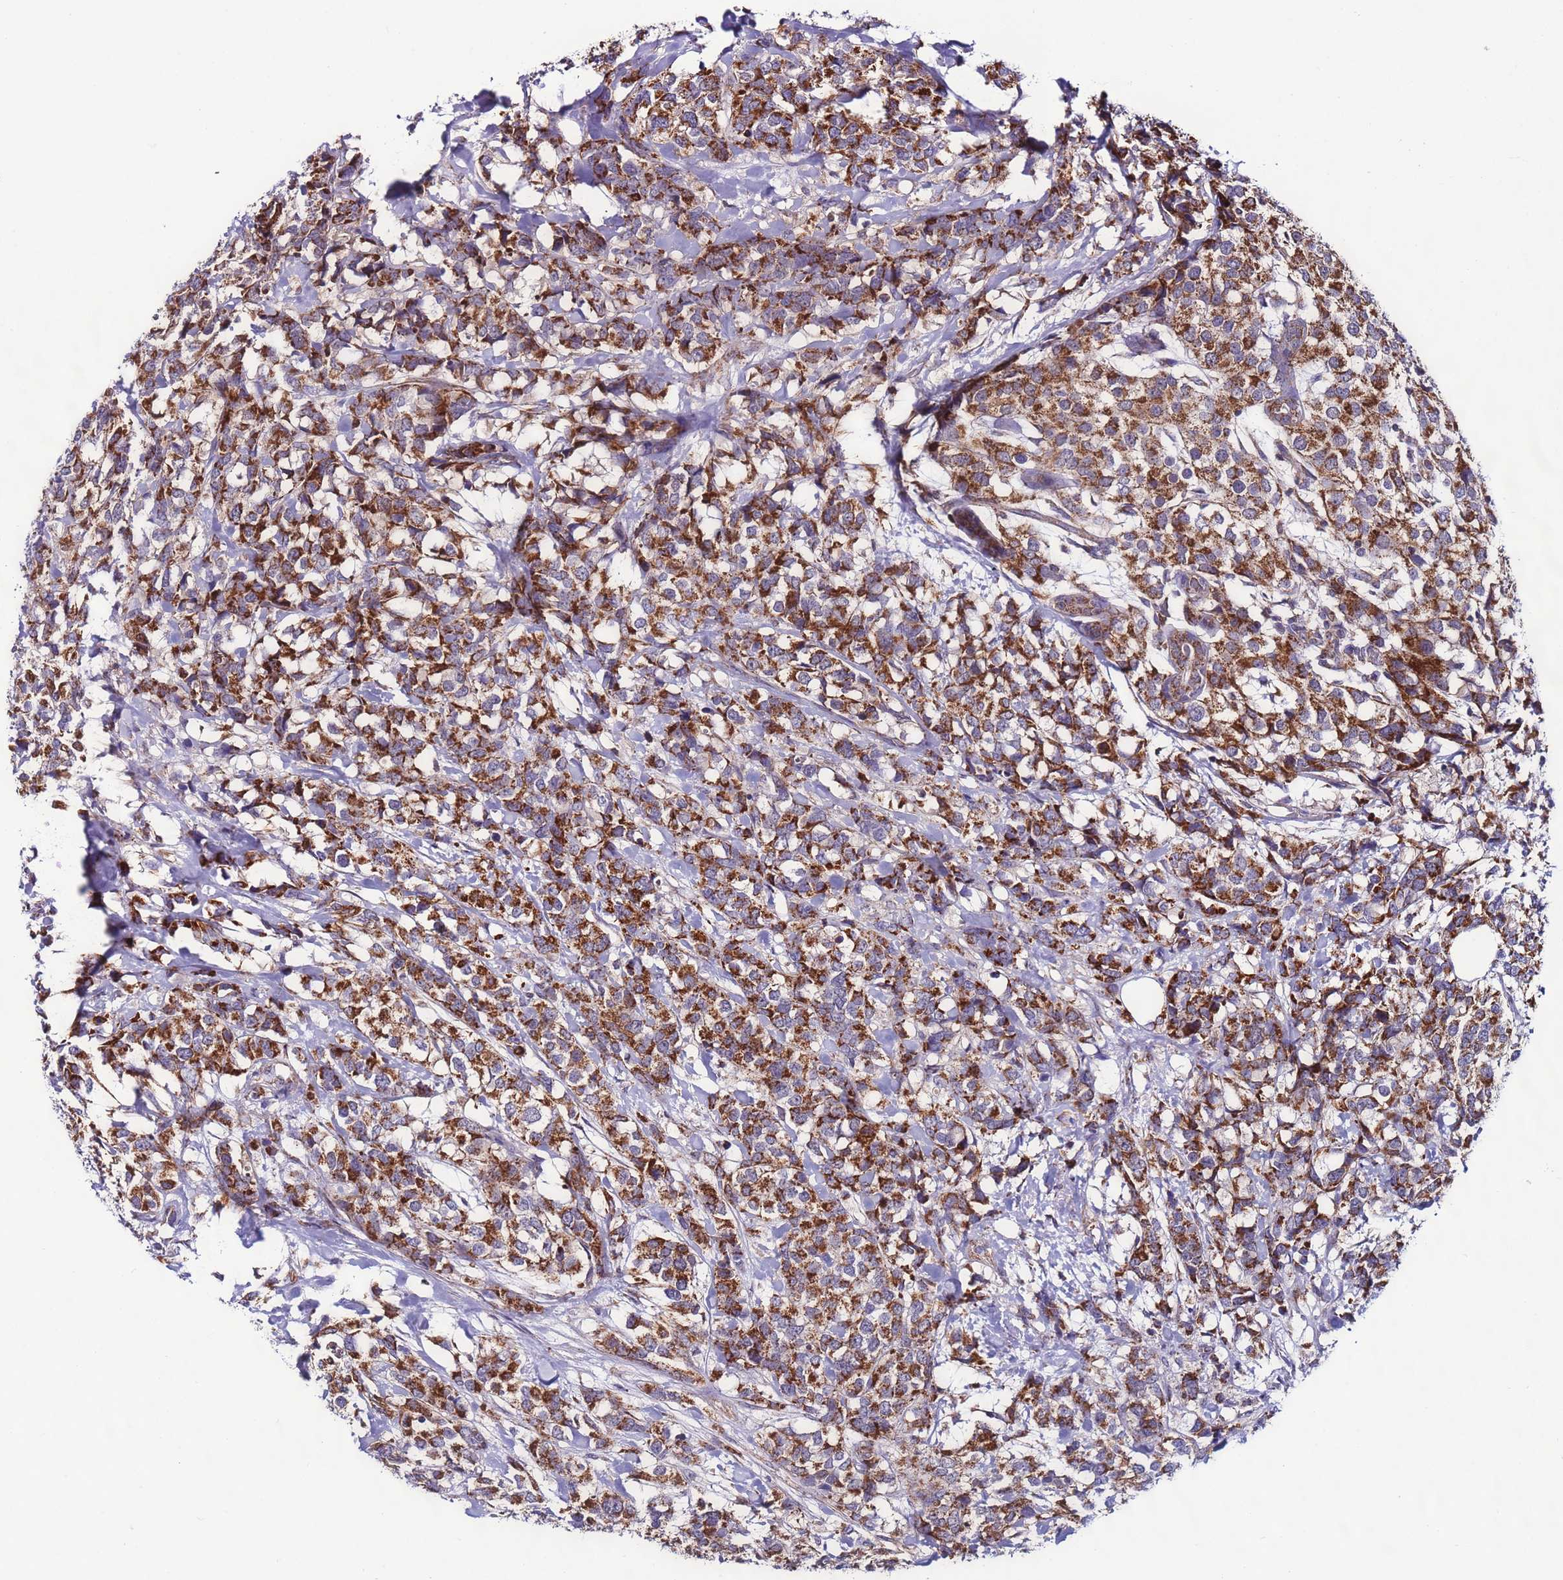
{"staining": {"intensity": "strong", "quantity": ">75%", "location": "cytoplasmic/membranous"}, "tissue": "breast cancer", "cell_type": "Tumor cells", "image_type": "cancer", "snomed": [{"axis": "morphology", "description": "Lobular carcinoma"}, {"axis": "topography", "description": "Breast"}], "caption": "DAB (3,3'-diaminobenzidine) immunohistochemical staining of human lobular carcinoma (breast) displays strong cytoplasmic/membranous protein positivity in approximately >75% of tumor cells.", "gene": "UEVLD", "patient": {"sex": "female", "age": 59}}